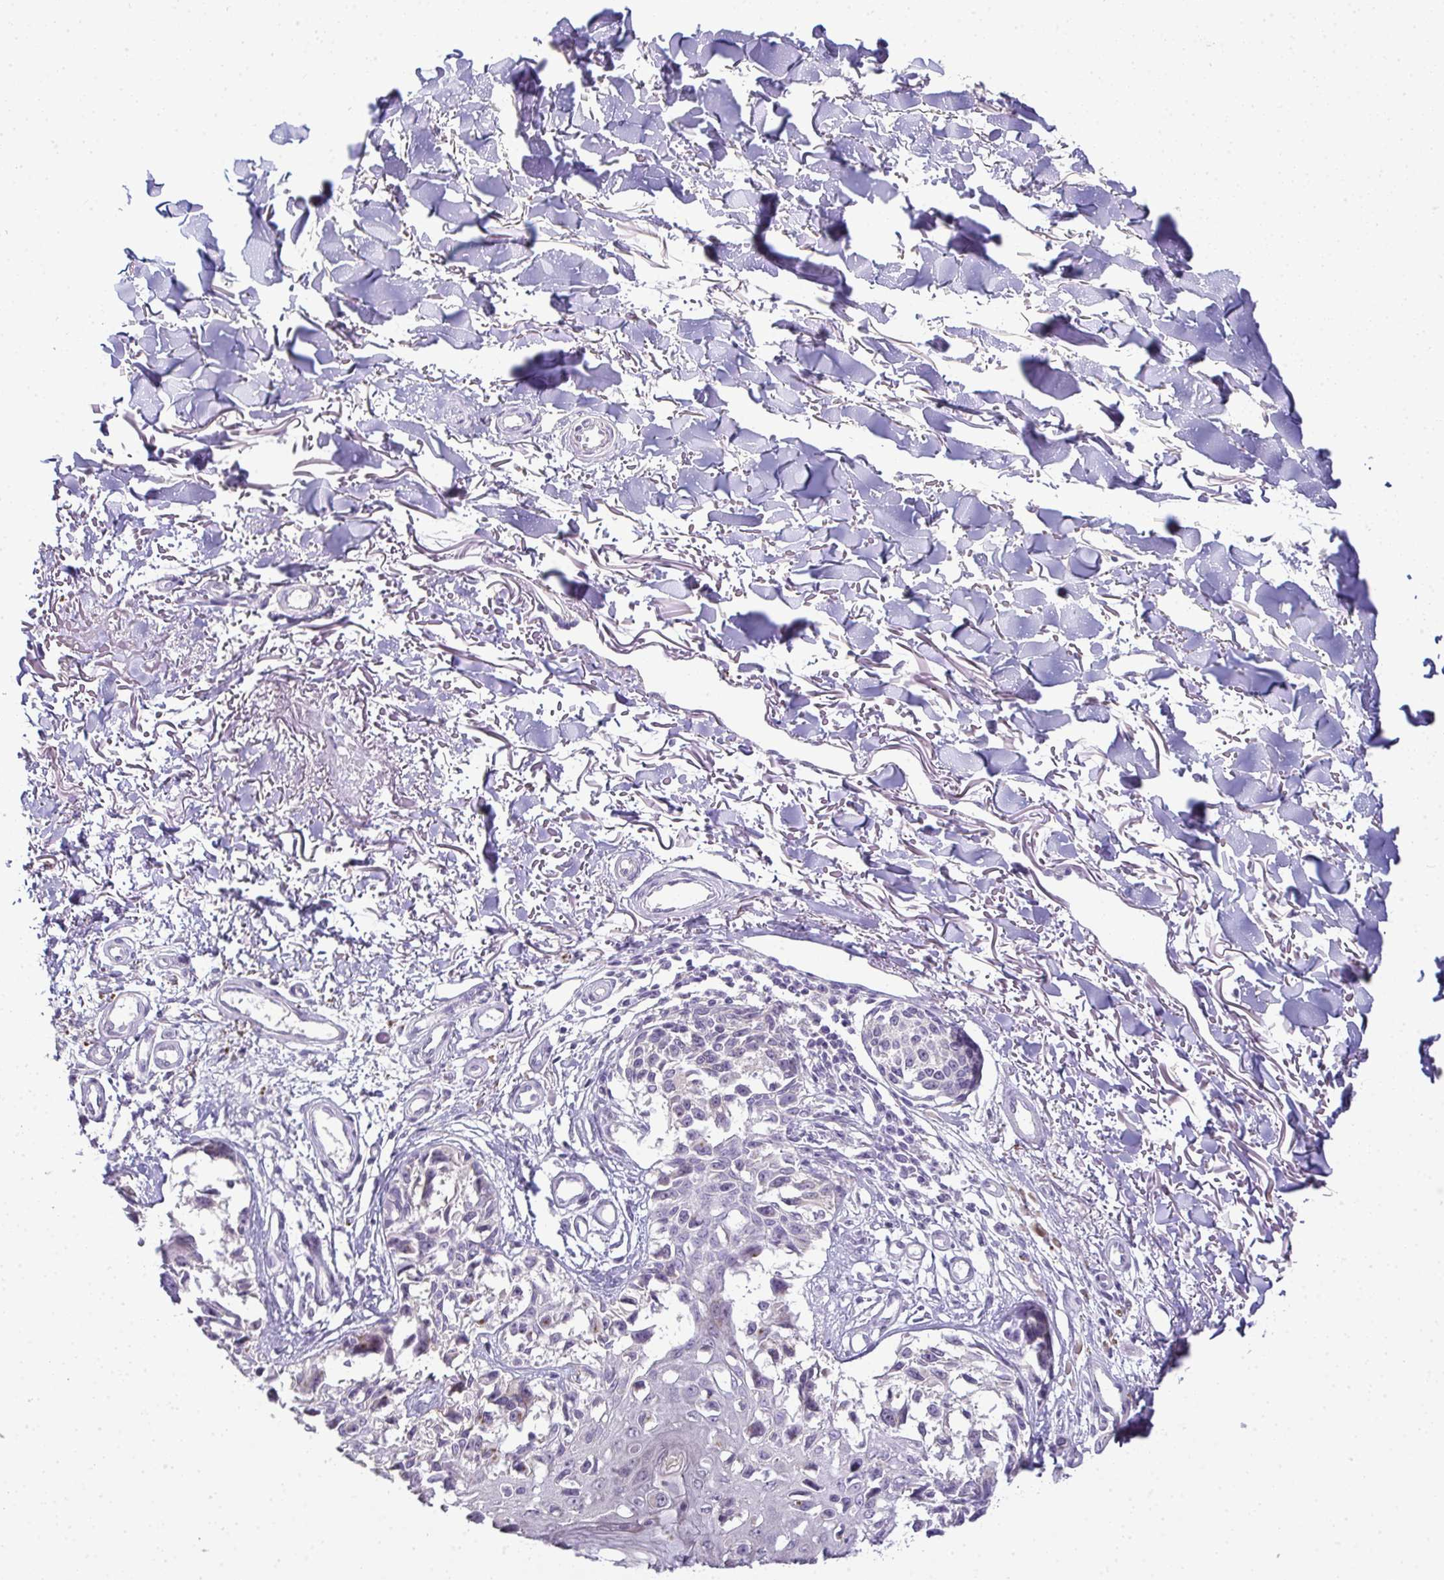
{"staining": {"intensity": "negative", "quantity": "none", "location": "none"}, "tissue": "melanoma", "cell_type": "Tumor cells", "image_type": "cancer", "snomed": [{"axis": "morphology", "description": "Malignant melanoma, NOS"}, {"axis": "topography", "description": "Skin"}], "caption": "The micrograph shows no staining of tumor cells in melanoma. (Immunohistochemistry (ihc), brightfield microscopy, high magnification).", "gene": "CMPK1", "patient": {"sex": "male", "age": 73}}